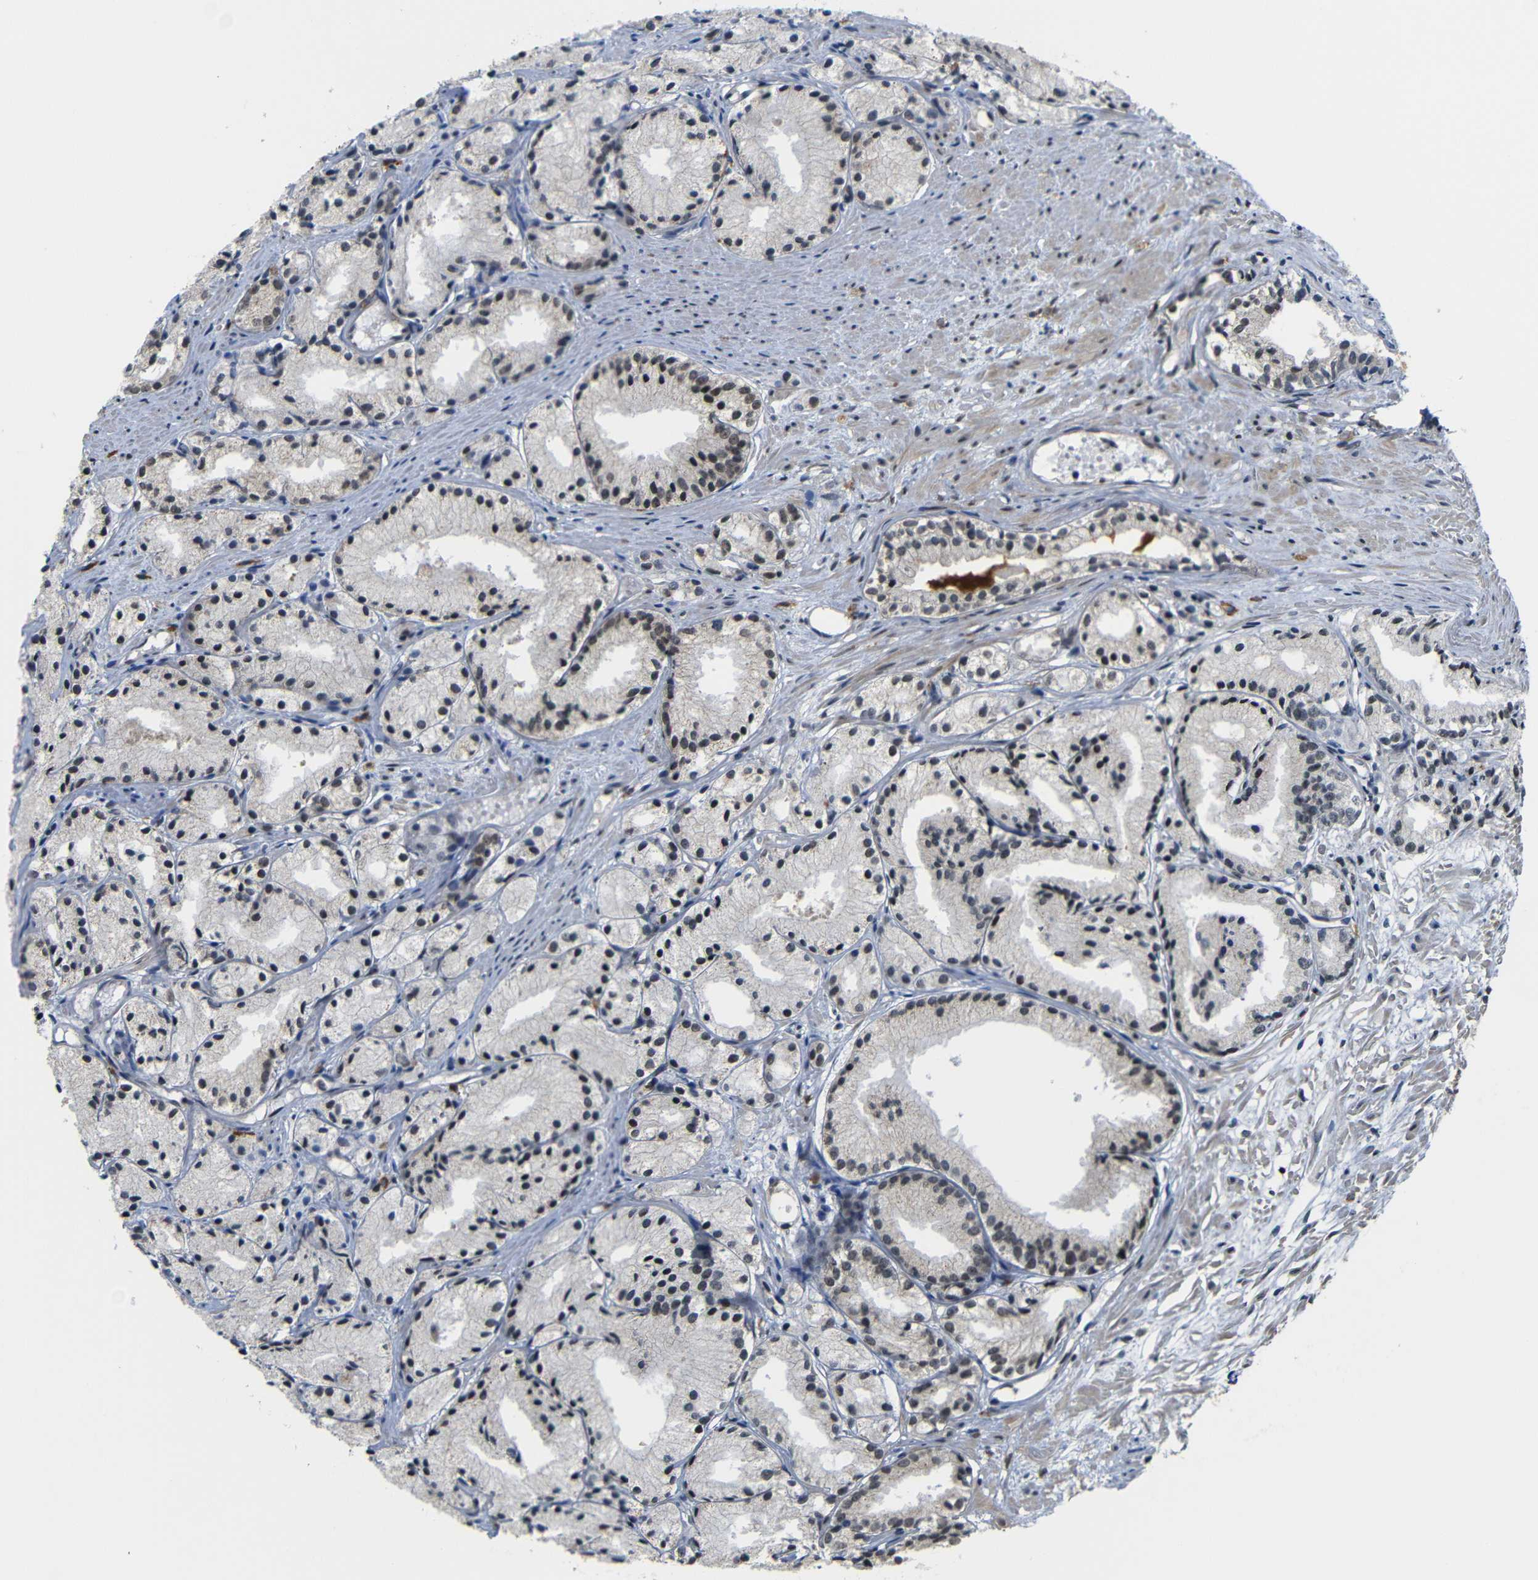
{"staining": {"intensity": "weak", "quantity": ">75%", "location": "cytoplasmic/membranous,nuclear"}, "tissue": "prostate cancer", "cell_type": "Tumor cells", "image_type": "cancer", "snomed": [{"axis": "morphology", "description": "Adenocarcinoma, Low grade"}, {"axis": "topography", "description": "Prostate"}], "caption": "Adenocarcinoma (low-grade) (prostate) tissue reveals weak cytoplasmic/membranous and nuclear staining in about >75% of tumor cells", "gene": "TCF7L2", "patient": {"sex": "male", "age": 72}}